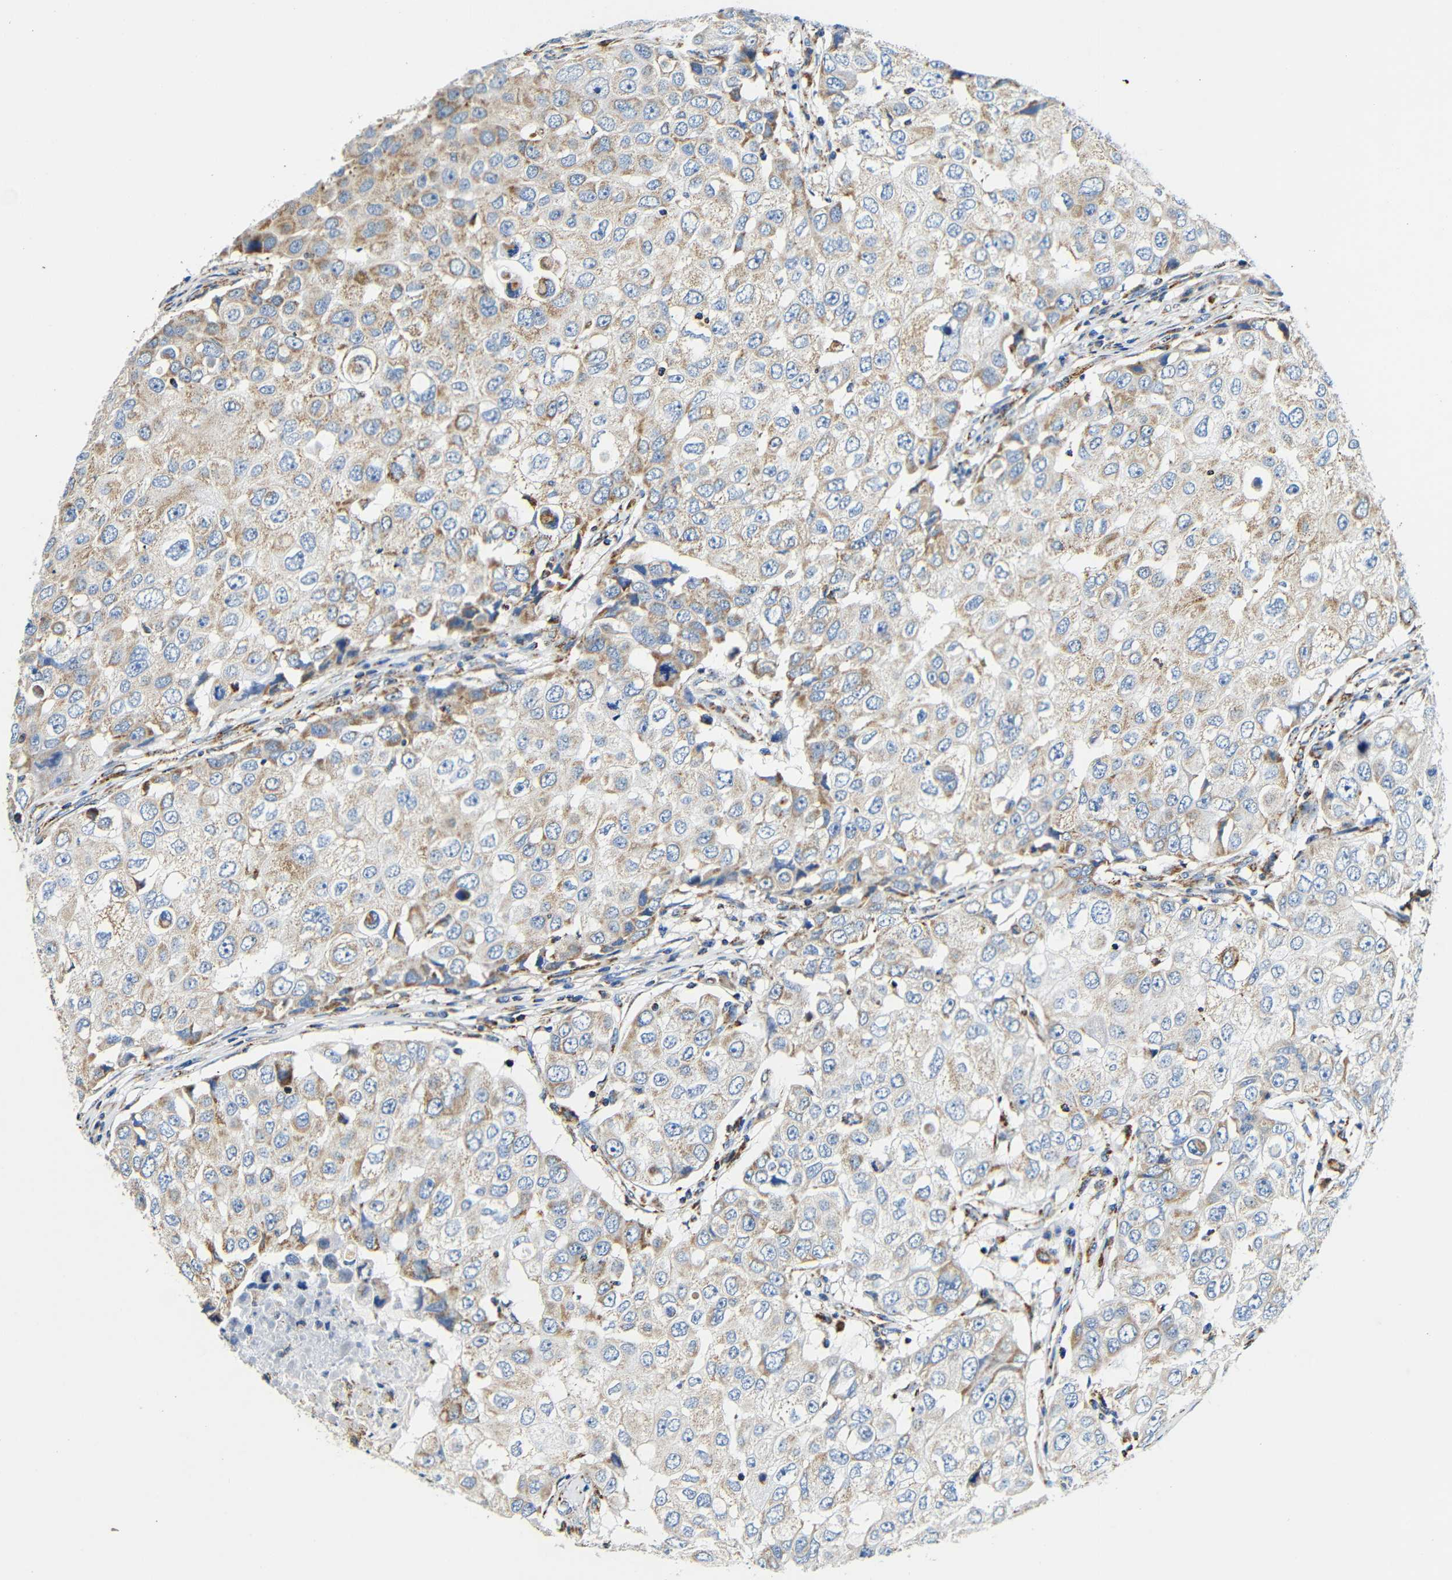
{"staining": {"intensity": "weak", "quantity": "25%-75%", "location": "cytoplasmic/membranous"}, "tissue": "breast cancer", "cell_type": "Tumor cells", "image_type": "cancer", "snomed": [{"axis": "morphology", "description": "Duct carcinoma"}, {"axis": "topography", "description": "Breast"}], "caption": "Immunohistochemistry image of invasive ductal carcinoma (breast) stained for a protein (brown), which displays low levels of weak cytoplasmic/membranous expression in about 25%-75% of tumor cells.", "gene": "GALNT18", "patient": {"sex": "female", "age": 53}}